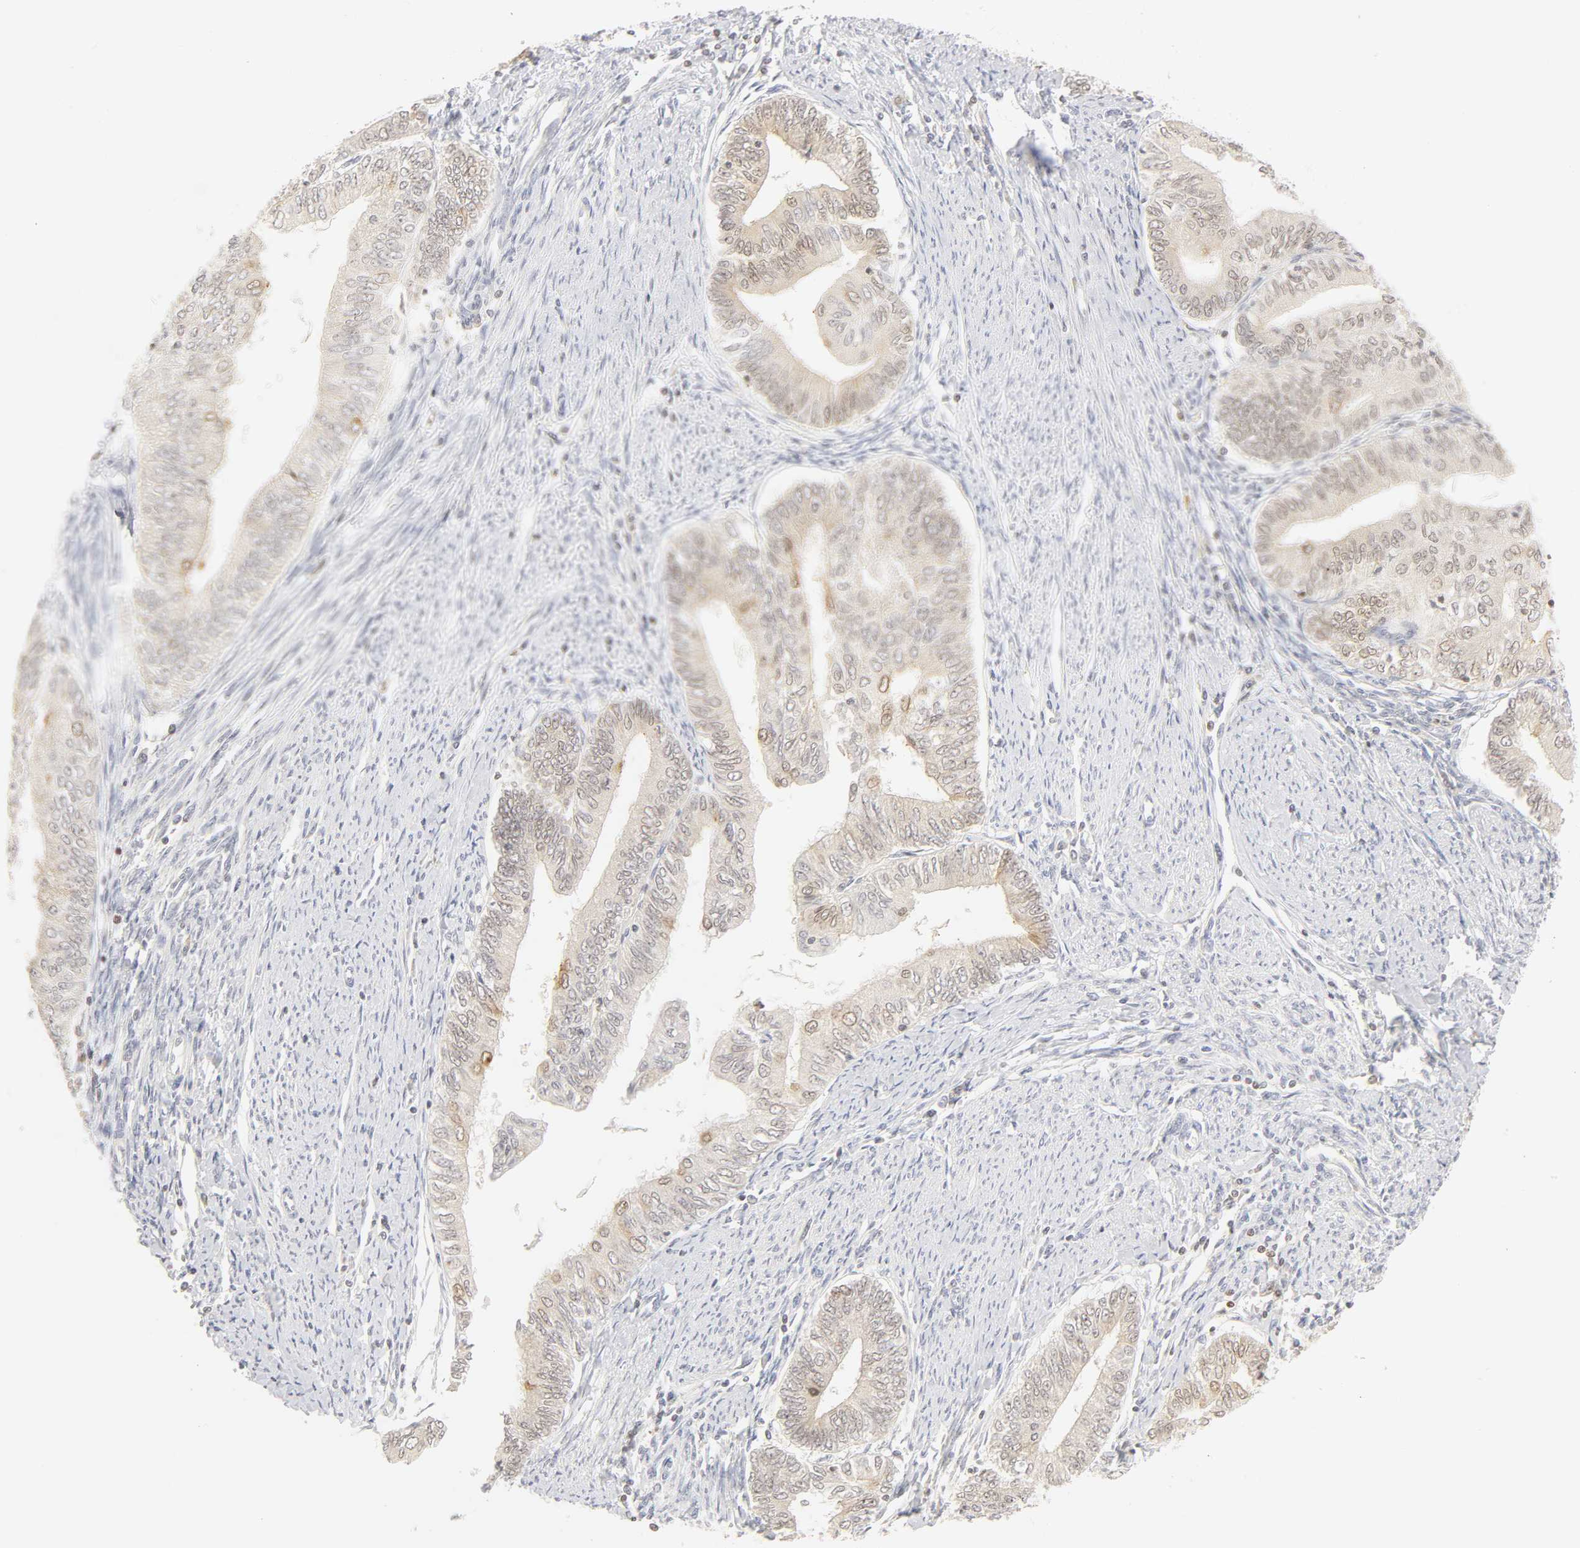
{"staining": {"intensity": "weak", "quantity": "25%-75%", "location": "cytoplasmic/membranous"}, "tissue": "endometrial cancer", "cell_type": "Tumor cells", "image_type": "cancer", "snomed": [{"axis": "morphology", "description": "Adenocarcinoma, NOS"}, {"axis": "topography", "description": "Endometrium"}], "caption": "A photomicrograph showing weak cytoplasmic/membranous positivity in about 25%-75% of tumor cells in endometrial cancer, as visualized by brown immunohistochemical staining.", "gene": "KIF2A", "patient": {"sex": "female", "age": 66}}